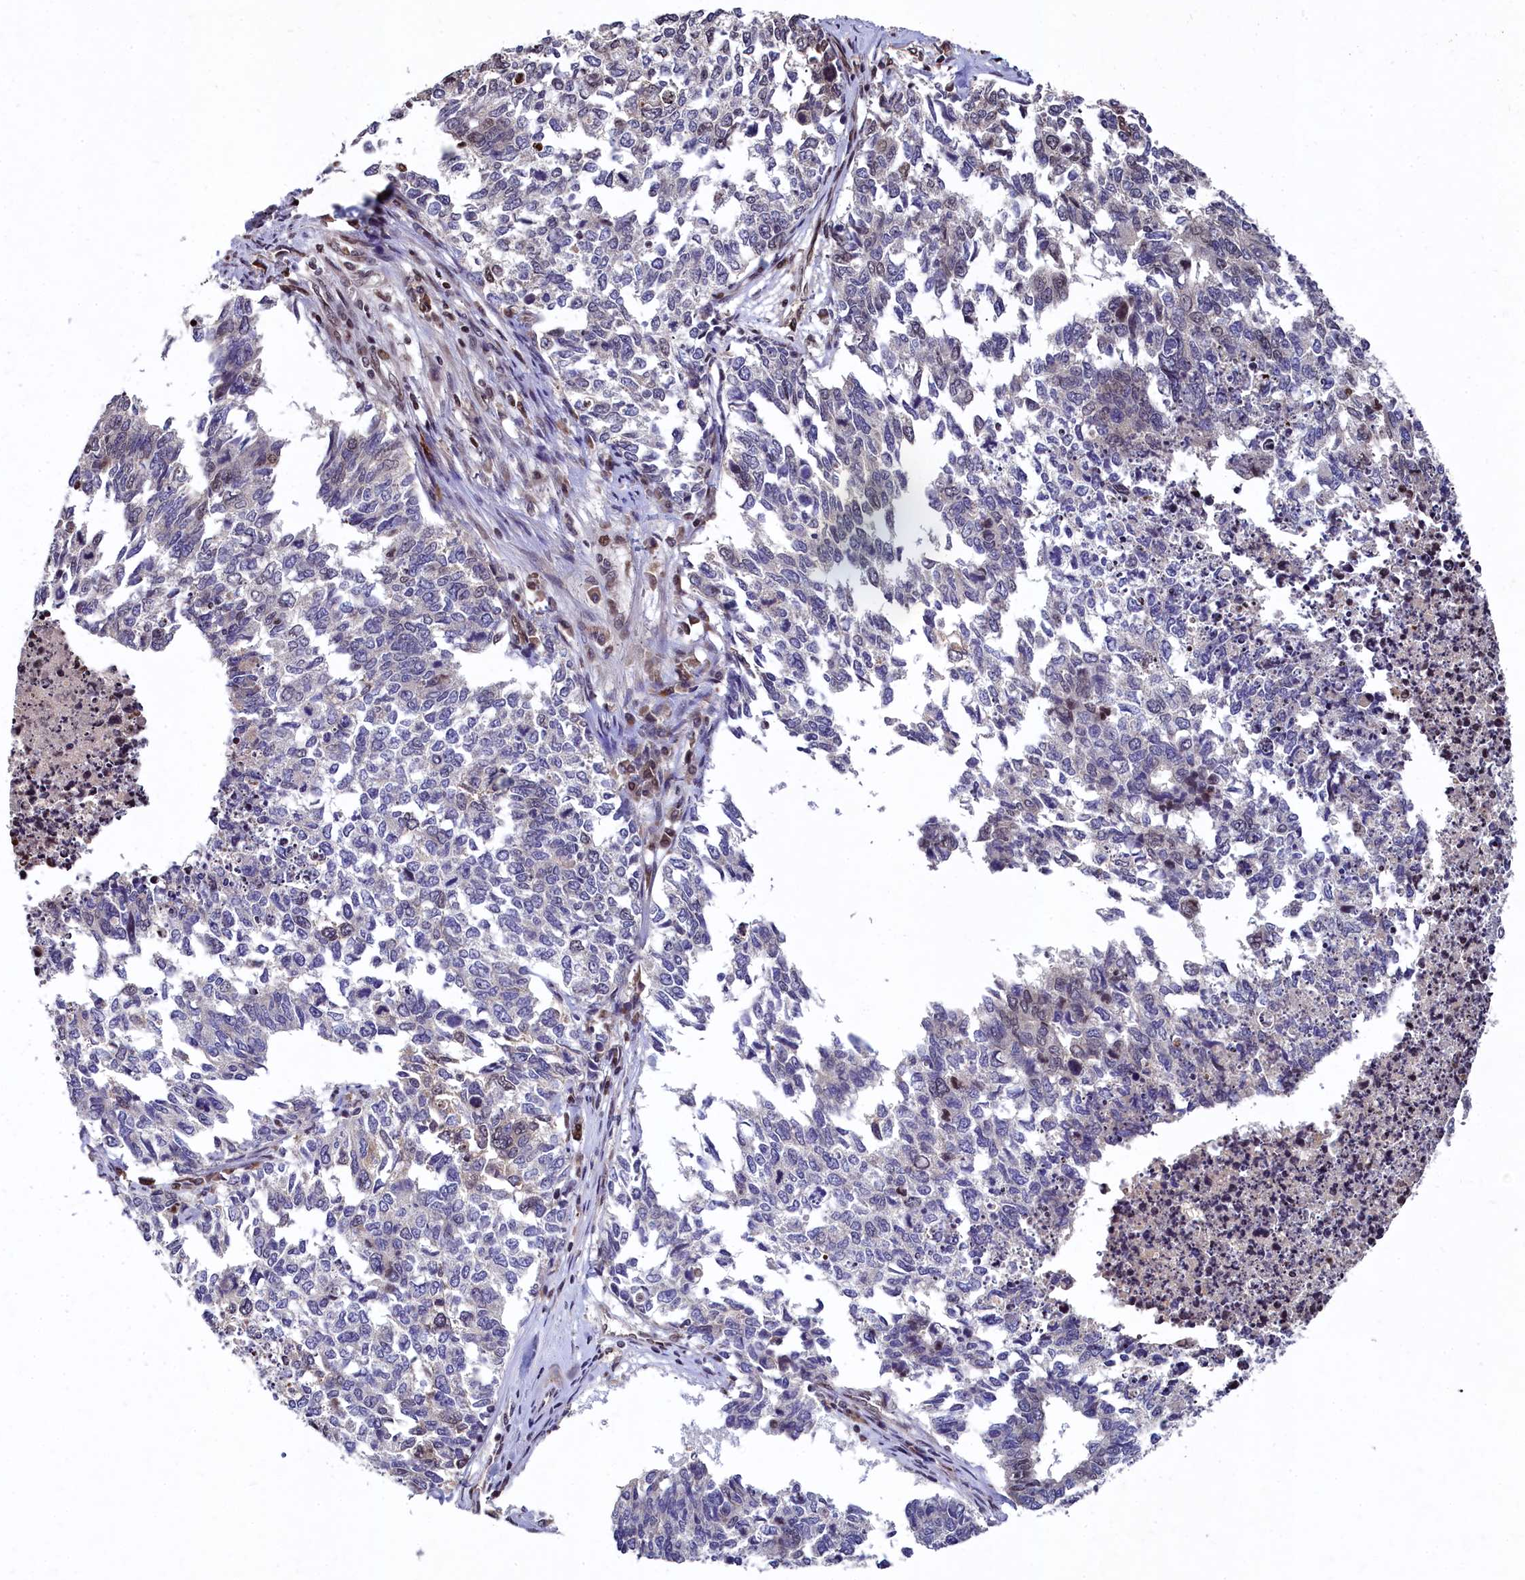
{"staining": {"intensity": "negative", "quantity": "none", "location": "none"}, "tissue": "cervical cancer", "cell_type": "Tumor cells", "image_type": "cancer", "snomed": [{"axis": "morphology", "description": "Squamous cell carcinoma, NOS"}, {"axis": "topography", "description": "Cervix"}], "caption": "Tumor cells show no significant staining in cervical squamous cell carcinoma.", "gene": "FAM217B", "patient": {"sex": "female", "age": 63}}